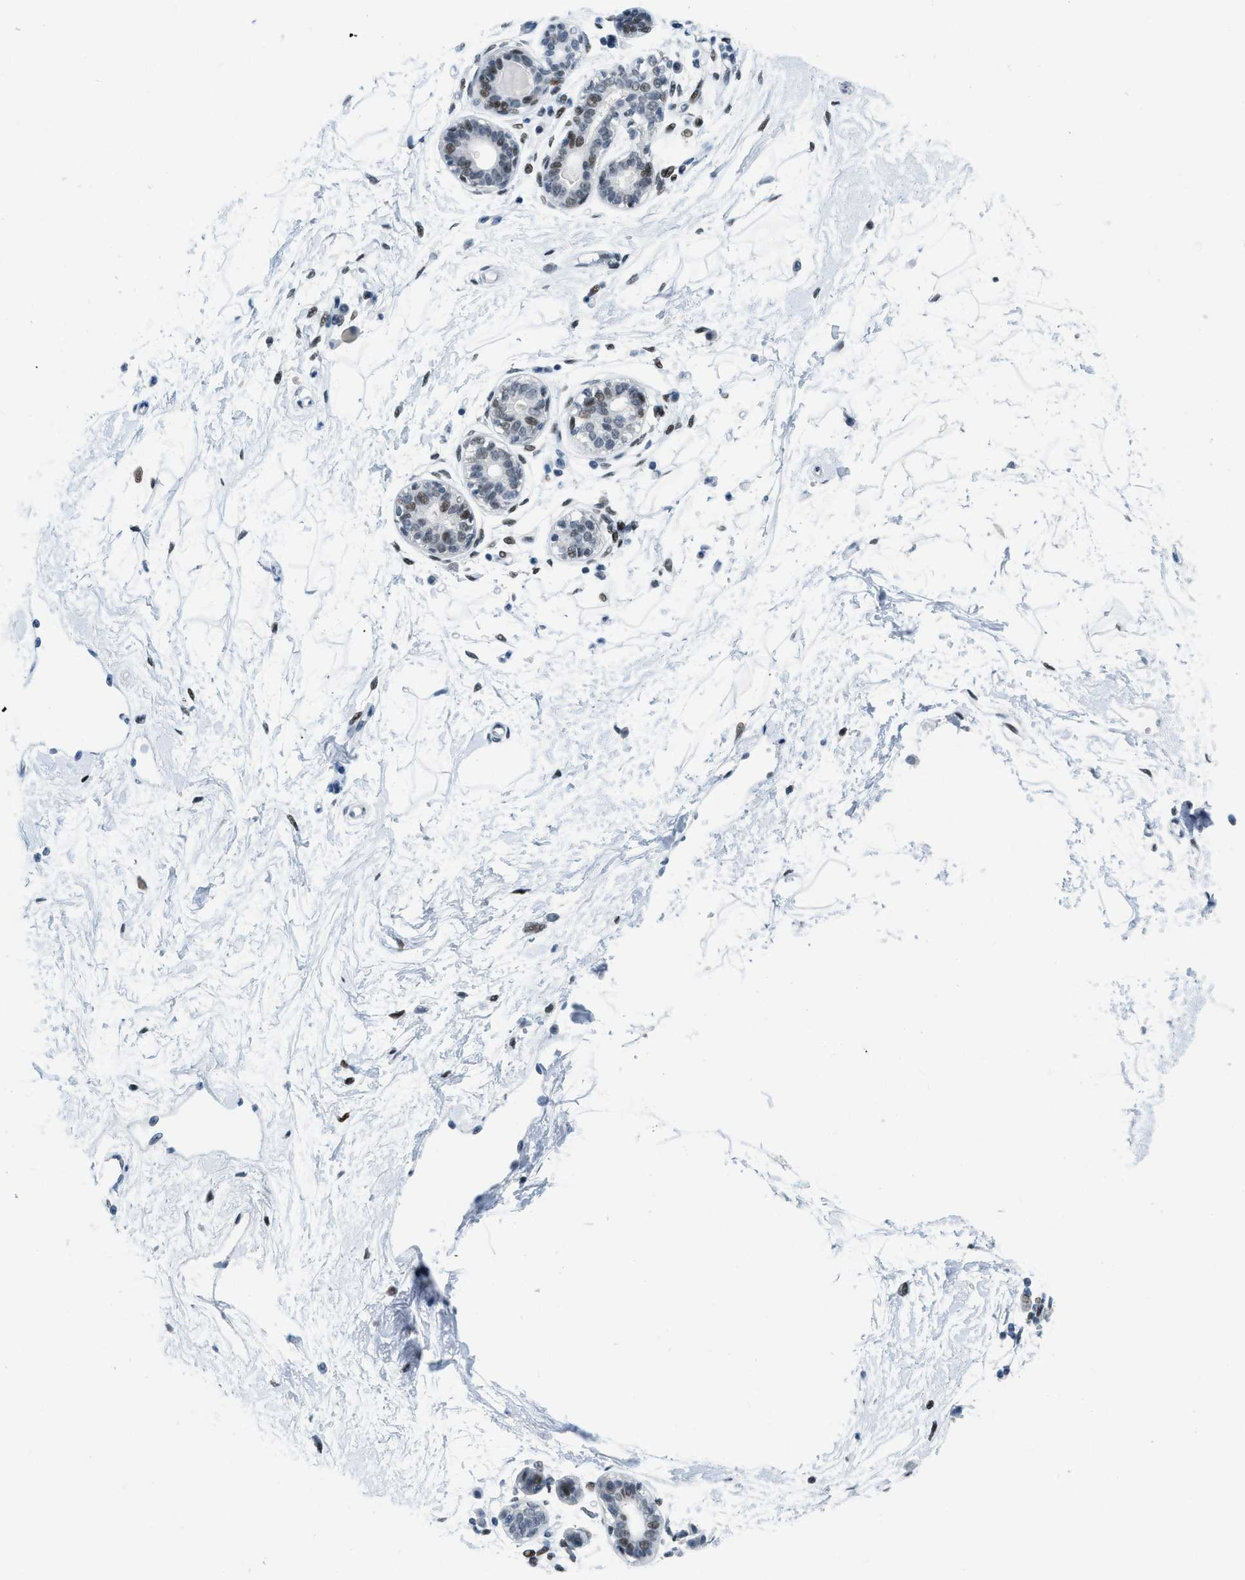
{"staining": {"intensity": "negative", "quantity": "none", "location": "none"}, "tissue": "breast", "cell_type": "Adipocytes", "image_type": "normal", "snomed": [{"axis": "morphology", "description": "Normal tissue, NOS"}, {"axis": "topography", "description": "Breast"}], "caption": "An image of breast stained for a protein displays no brown staining in adipocytes.", "gene": "PBX1", "patient": {"sex": "female", "age": 45}}